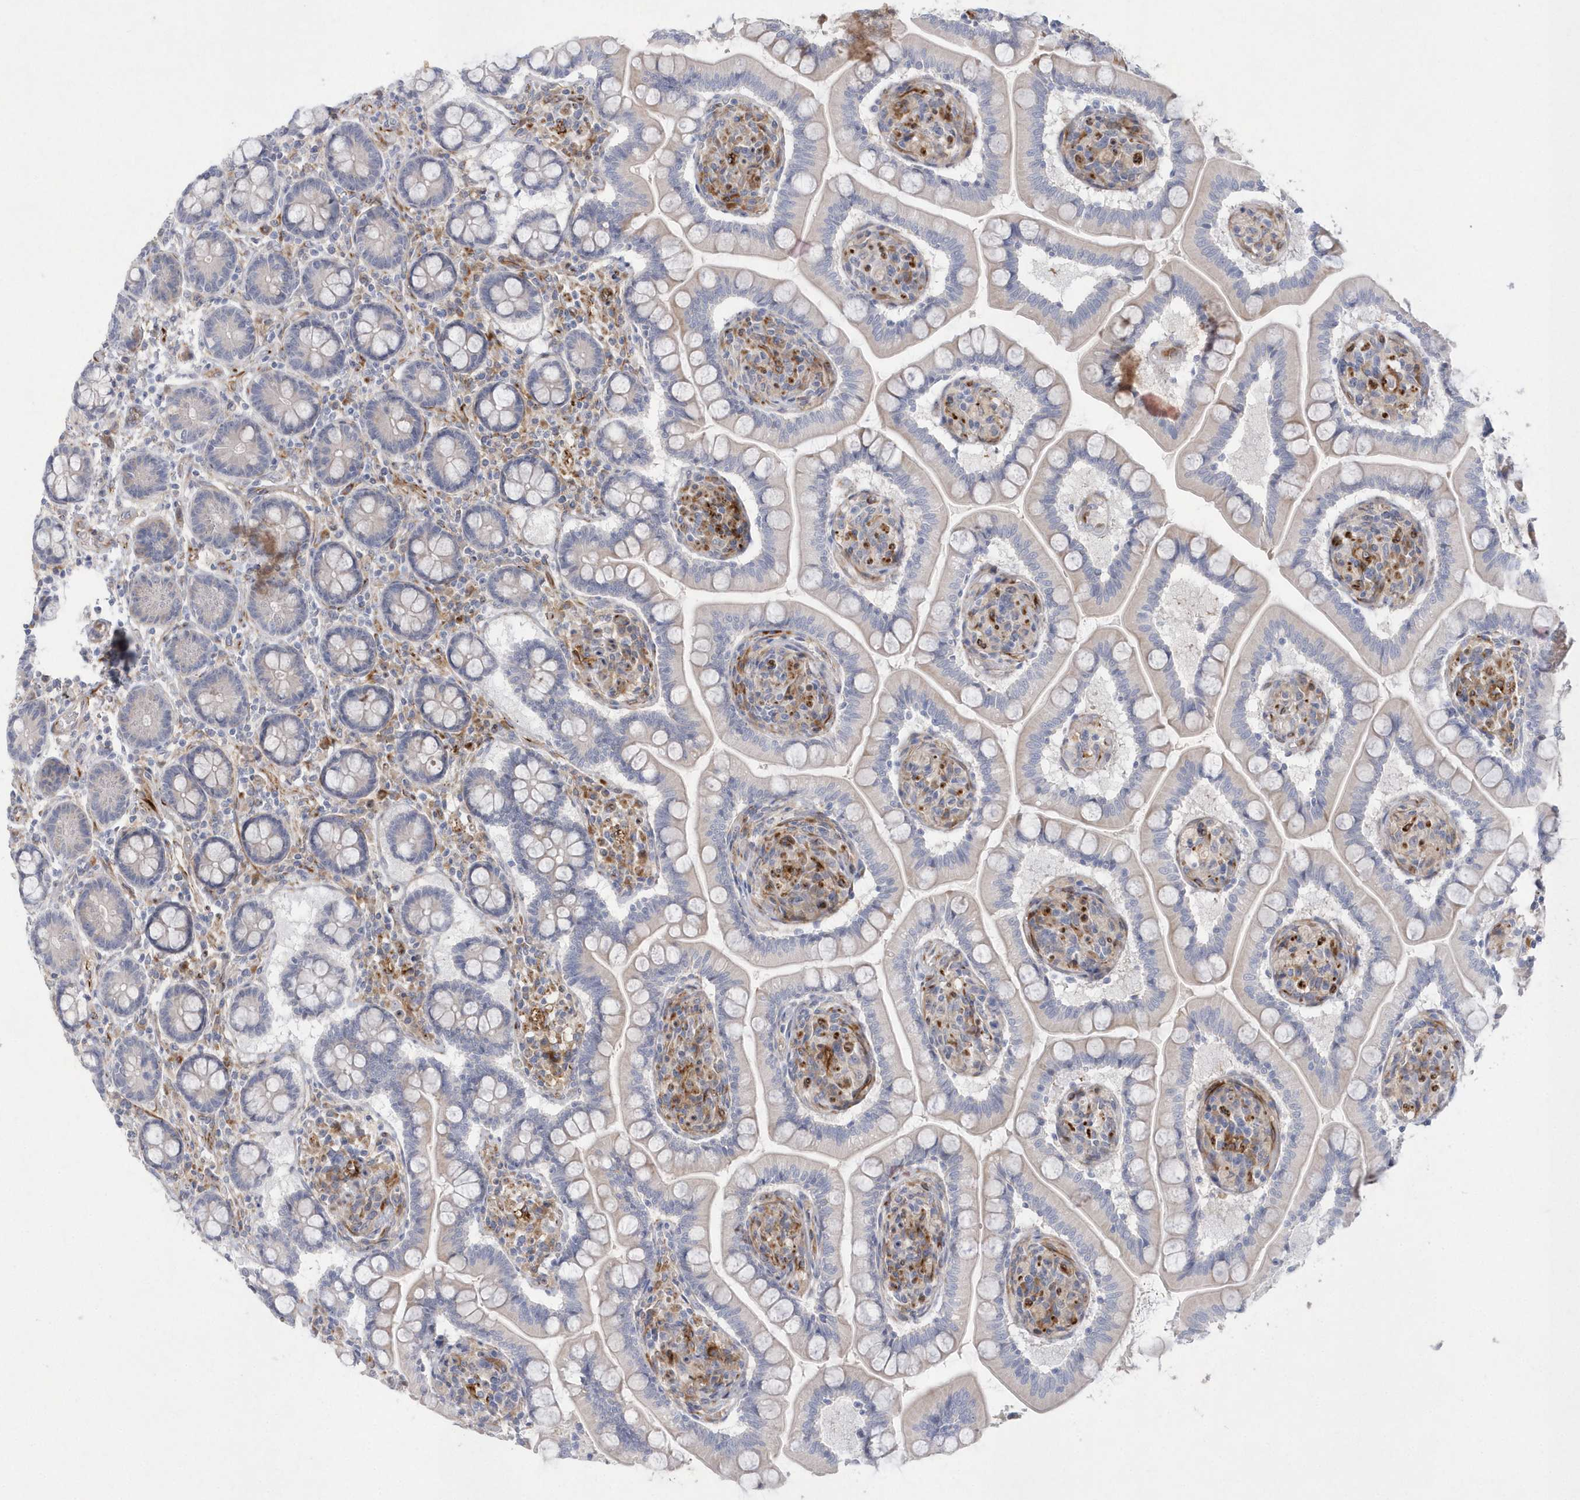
{"staining": {"intensity": "negative", "quantity": "none", "location": "none"}, "tissue": "small intestine", "cell_type": "Glandular cells", "image_type": "normal", "snomed": [{"axis": "morphology", "description": "Normal tissue, NOS"}, {"axis": "topography", "description": "Small intestine"}], "caption": "Small intestine stained for a protein using immunohistochemistry exhibits no expression glandular cells.", "gene": "TMEM132B", "patient": {"sex": "female", "age": 64}}